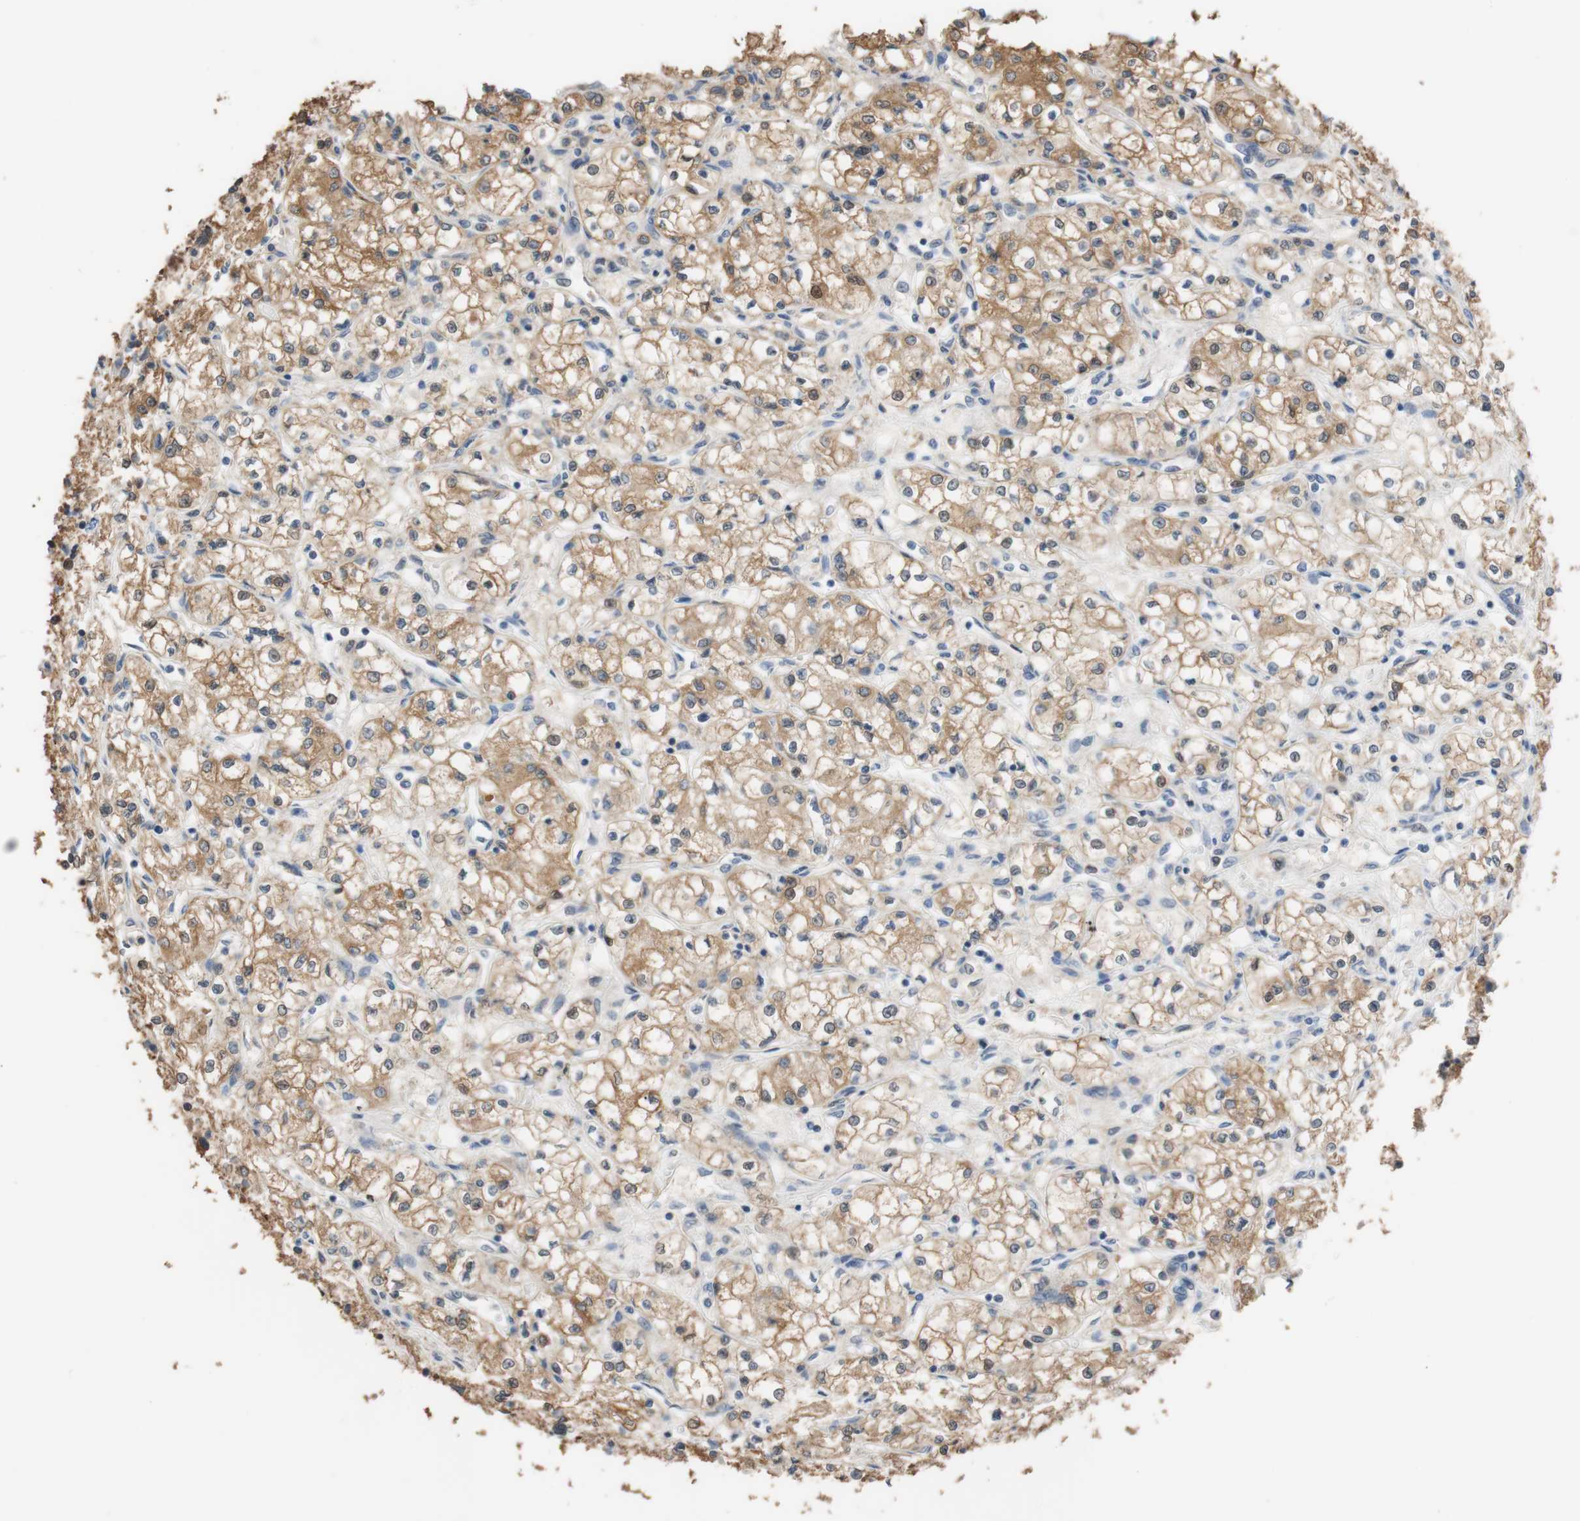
{"staining": {"intensity": "moderate", "quantity": ">75%", "location": "cytoplasmic/membranous"}, "tissue": "renal cancer", "cell_type": "Tumor cells", "image_type": "cancer", "snomed": [{"axis": "morphology", "description": "Normal tissue, NOS"}, {"axis": "morphology", "description": "Adenocarcinoma, NOS"}, {"axis": "topography", "description": "Kidney"}], "caption": "A micrograph showing moderate cytoplasmic/membranous staining in approximately >75% of tumor cells in renal cancer (adenocarcinoma), as visualized by brown immunohistochemical staining.", "gene": "ALDH1A2", "patient": {"sex": "male", "age": 59}}